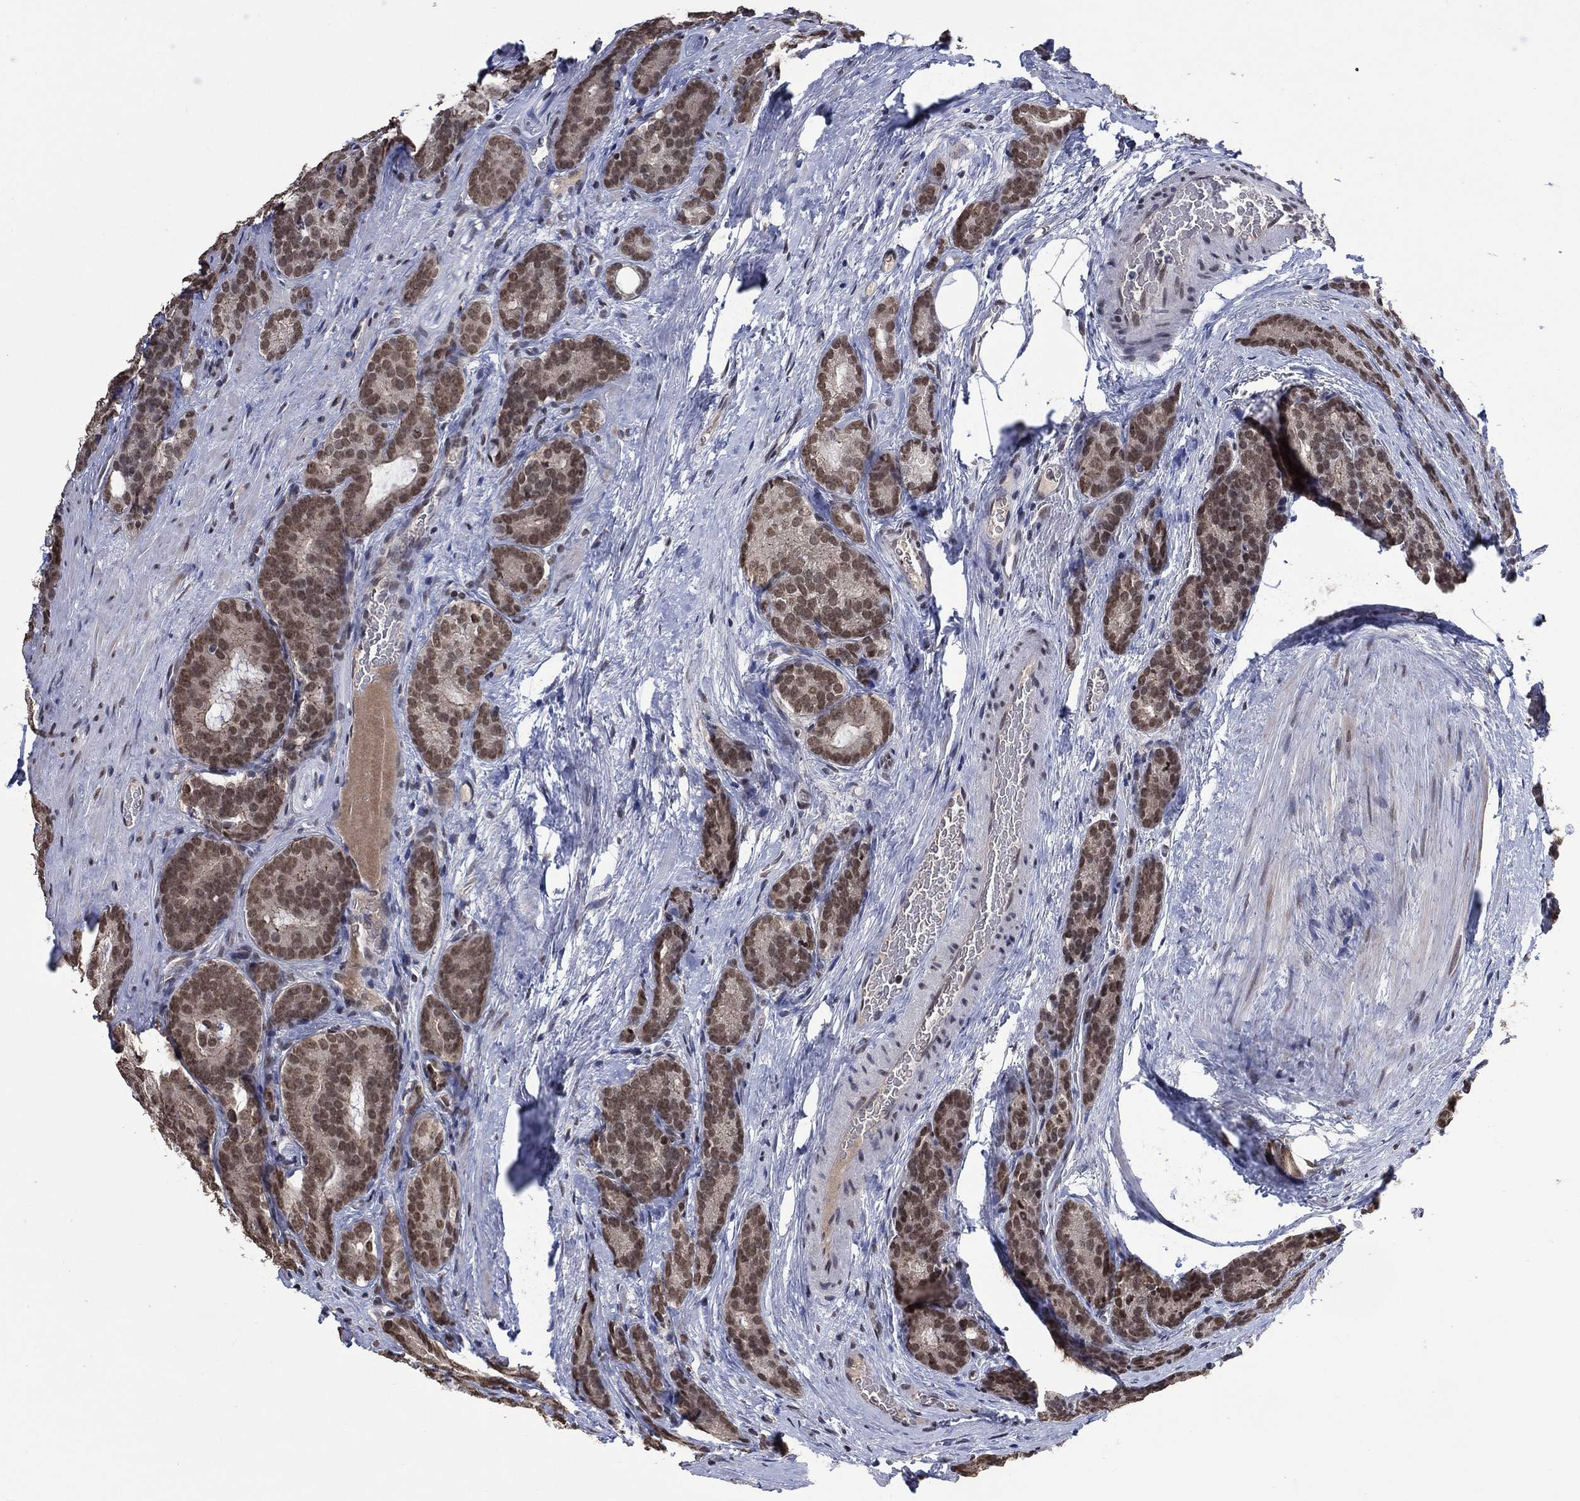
{"staining": {"intensity": "moderate", "quantity": ">75%", "location": "nuclear"}, "tissue": "prostate cancer", "cell_type": "Tumor cells", "image_type": "cancer", "snomed": [{"axis": "morphology", "description": "Adenocarcinoma, NOS"}, {"axis": "topography", "description": "Prostate"}], "caption": "Adenocarcinoma (prostate) stained with a brown dye exhibits moderate nuclear positive staining in approximately >75% of tumor cells.", "gene": "EHMT1", "patient": {"sex": "male", "age": 71}}